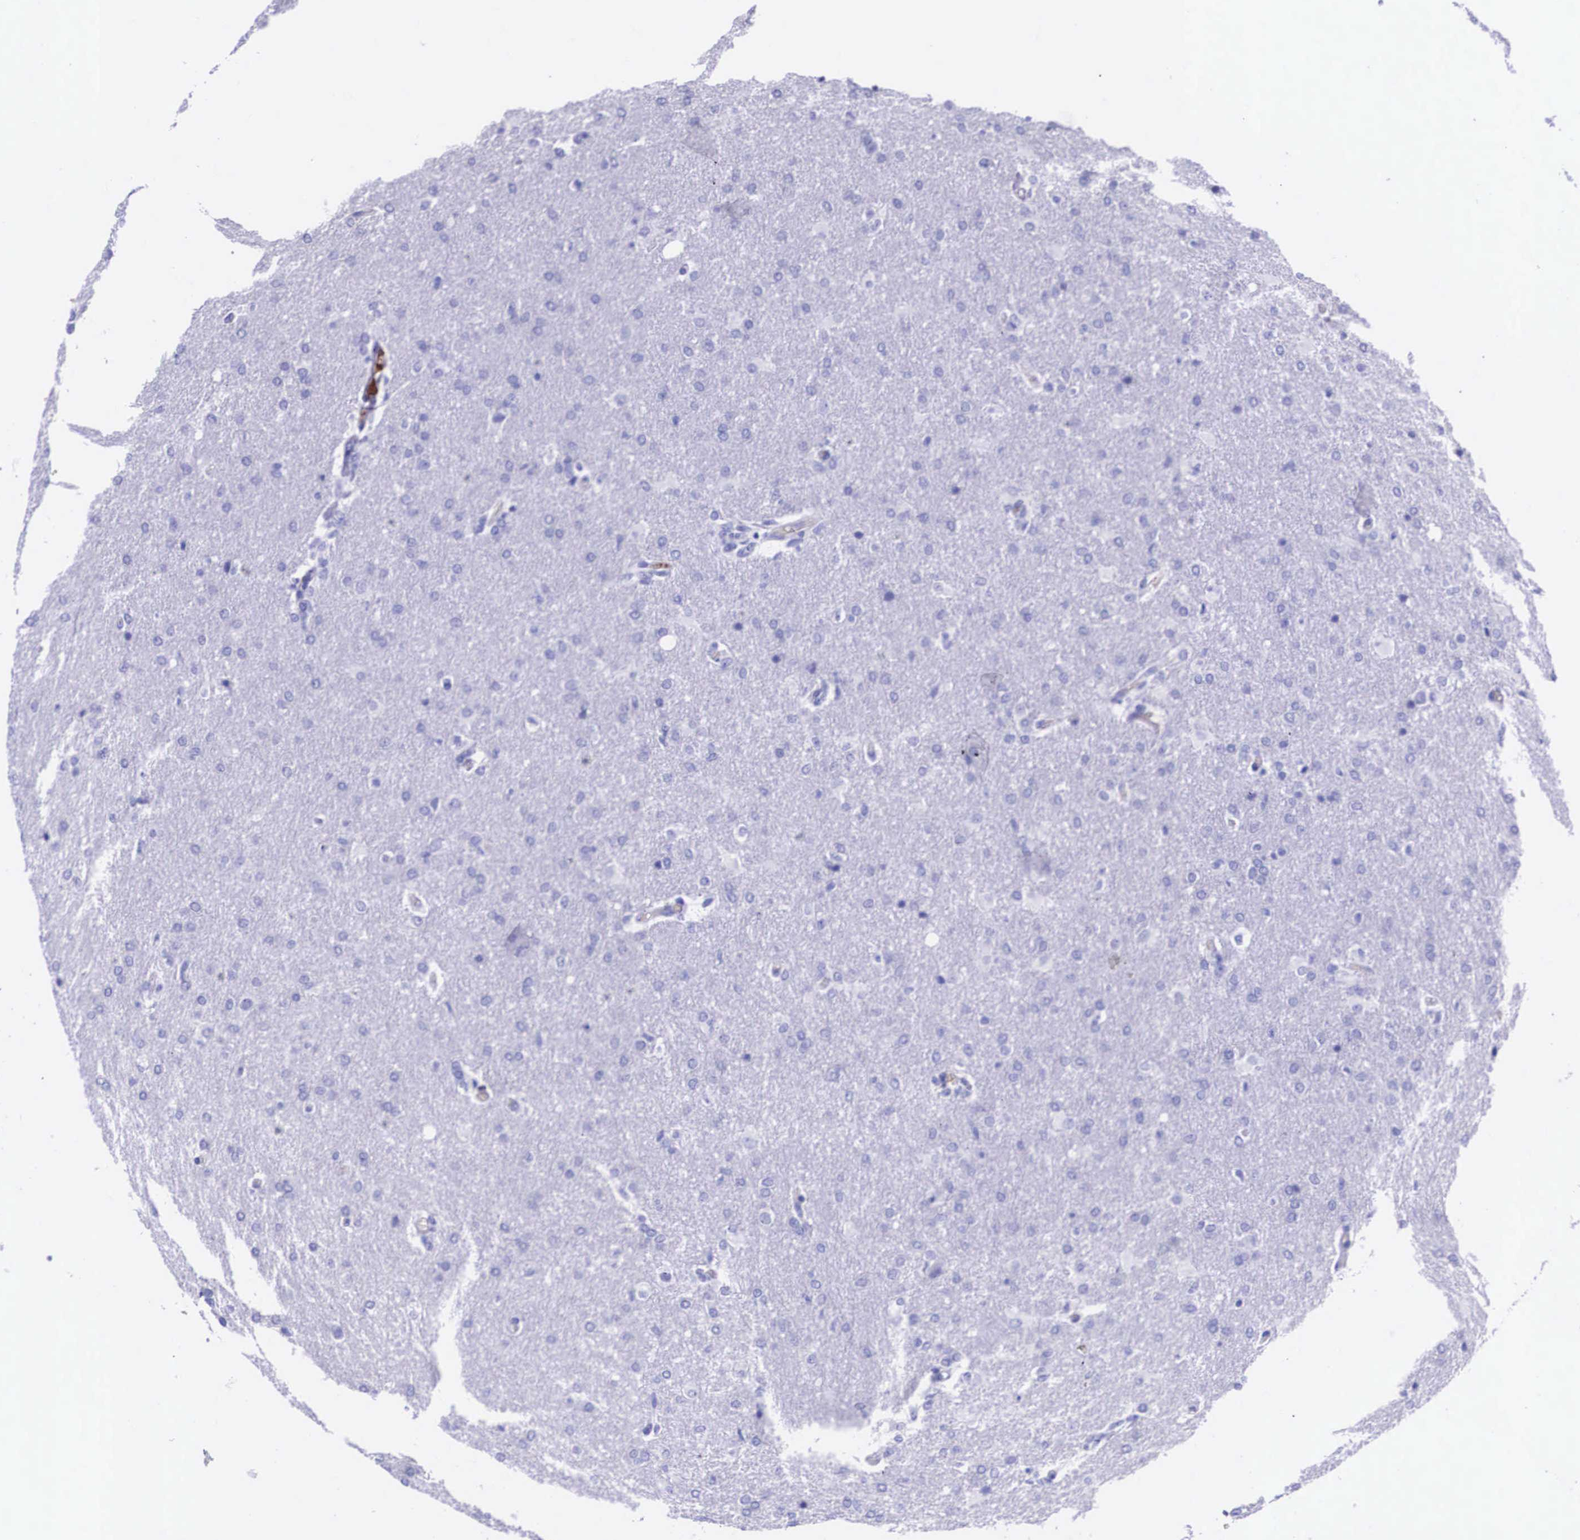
{"staining": {"intensity": "negative", "quantity": "none", "location": "none"}, "tissue": "glioma", "cell_type": "Tumor cells", "image_type": "cancer", "snomed": [{"axis": "morphology", "description": "Glioma, malignant, High grade"}, {"axis": "topography", "description": "Brain"}], "caption": "There is no significant positivity in tumor cells of glioma. (DAB immunohistochemistry (IHC) with hematoxylin counter stain).", "gene": "PLG", "patient": {"sex": "male", "age": 68}}